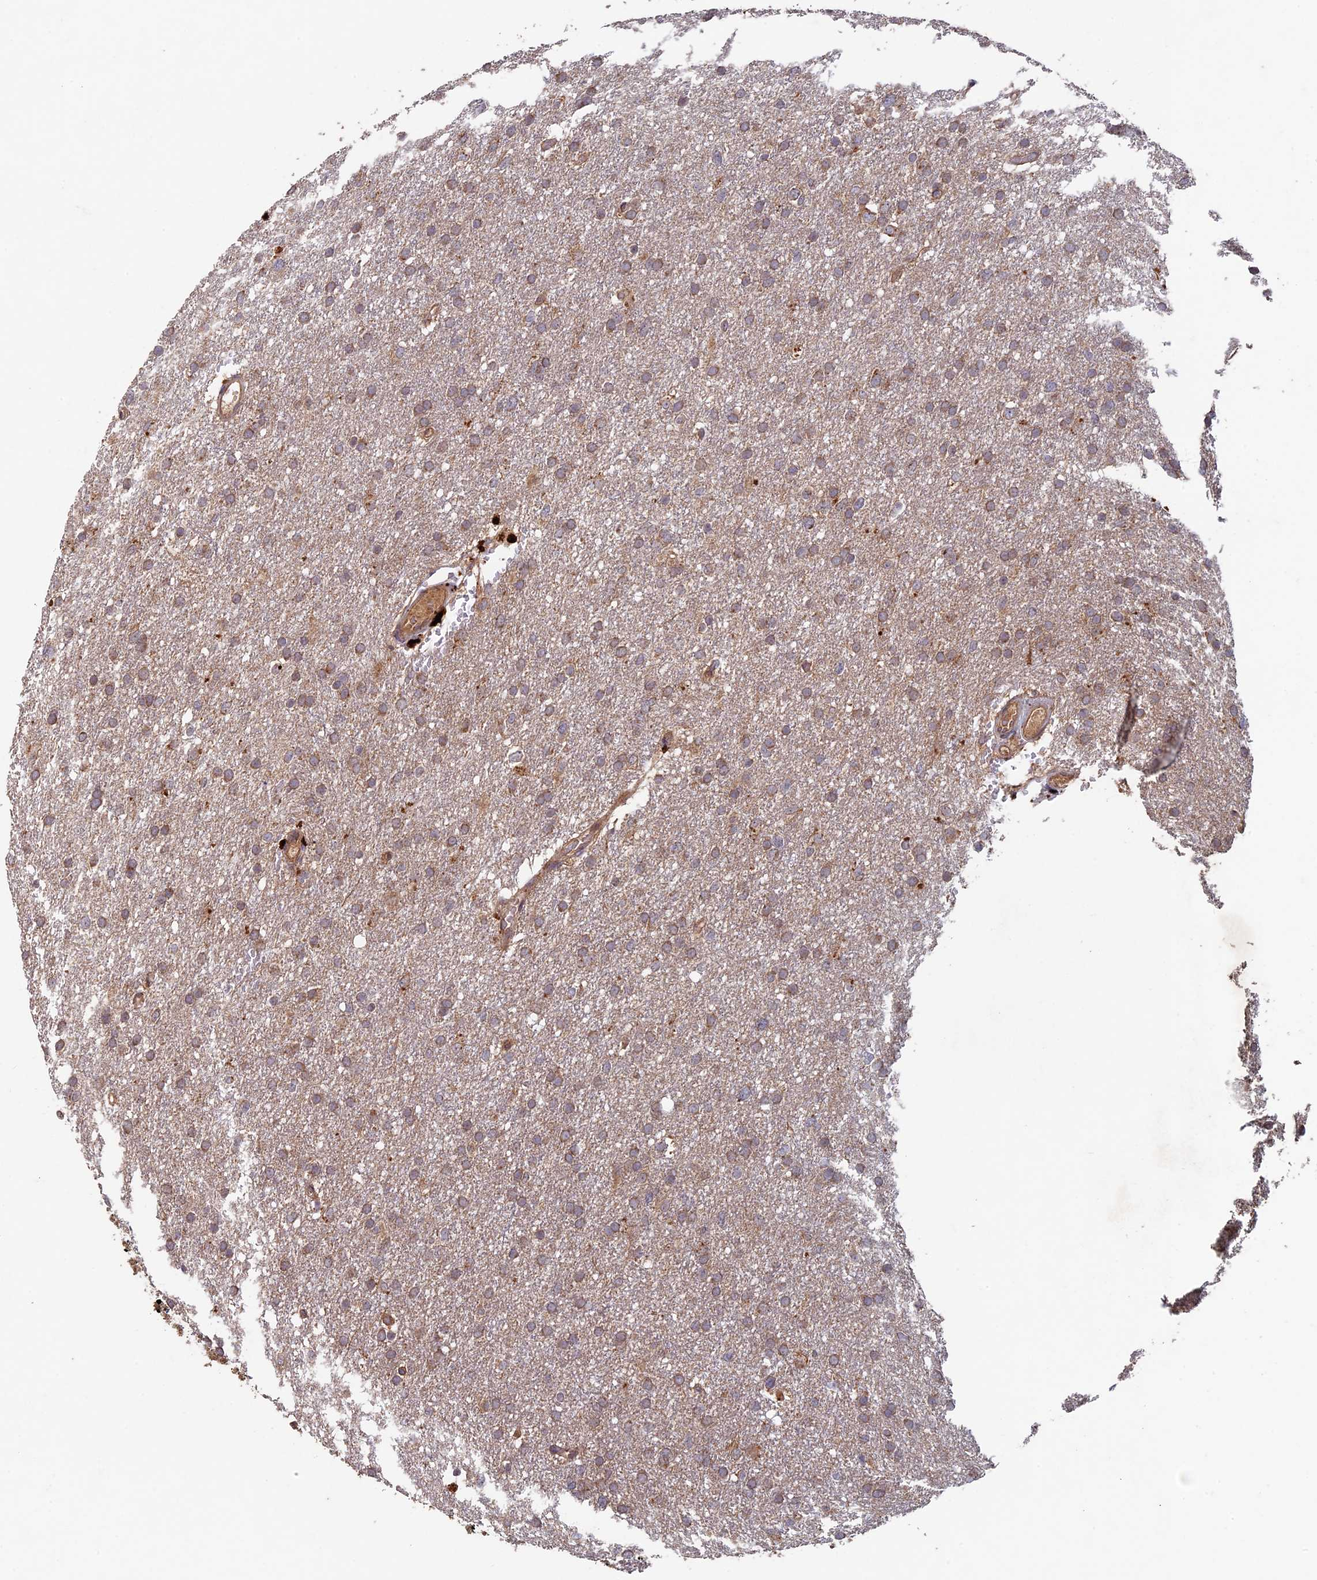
{"staining": {"intensity": "weak", "quantity": "25%-75%", "location": "cytoplasmic/membranous"}, "tissue": "glioma", "cell_type": "Tumor cells", "image_type": "cancer", "snomed": [{"axis": "morphology", "description": "Glioma, malignant, High grade"}, {"axis": "topography", "description": "Cerebral cortex"}], "caption": "Immunohistochemical staining of human malignant high-grade glioma shows low levels of weak cytoplasmic/membranous expression in approximately 25%-75% of tumor cells.", "gene": "RCCD1", "patient": {"sex": "female", "age": 36}}